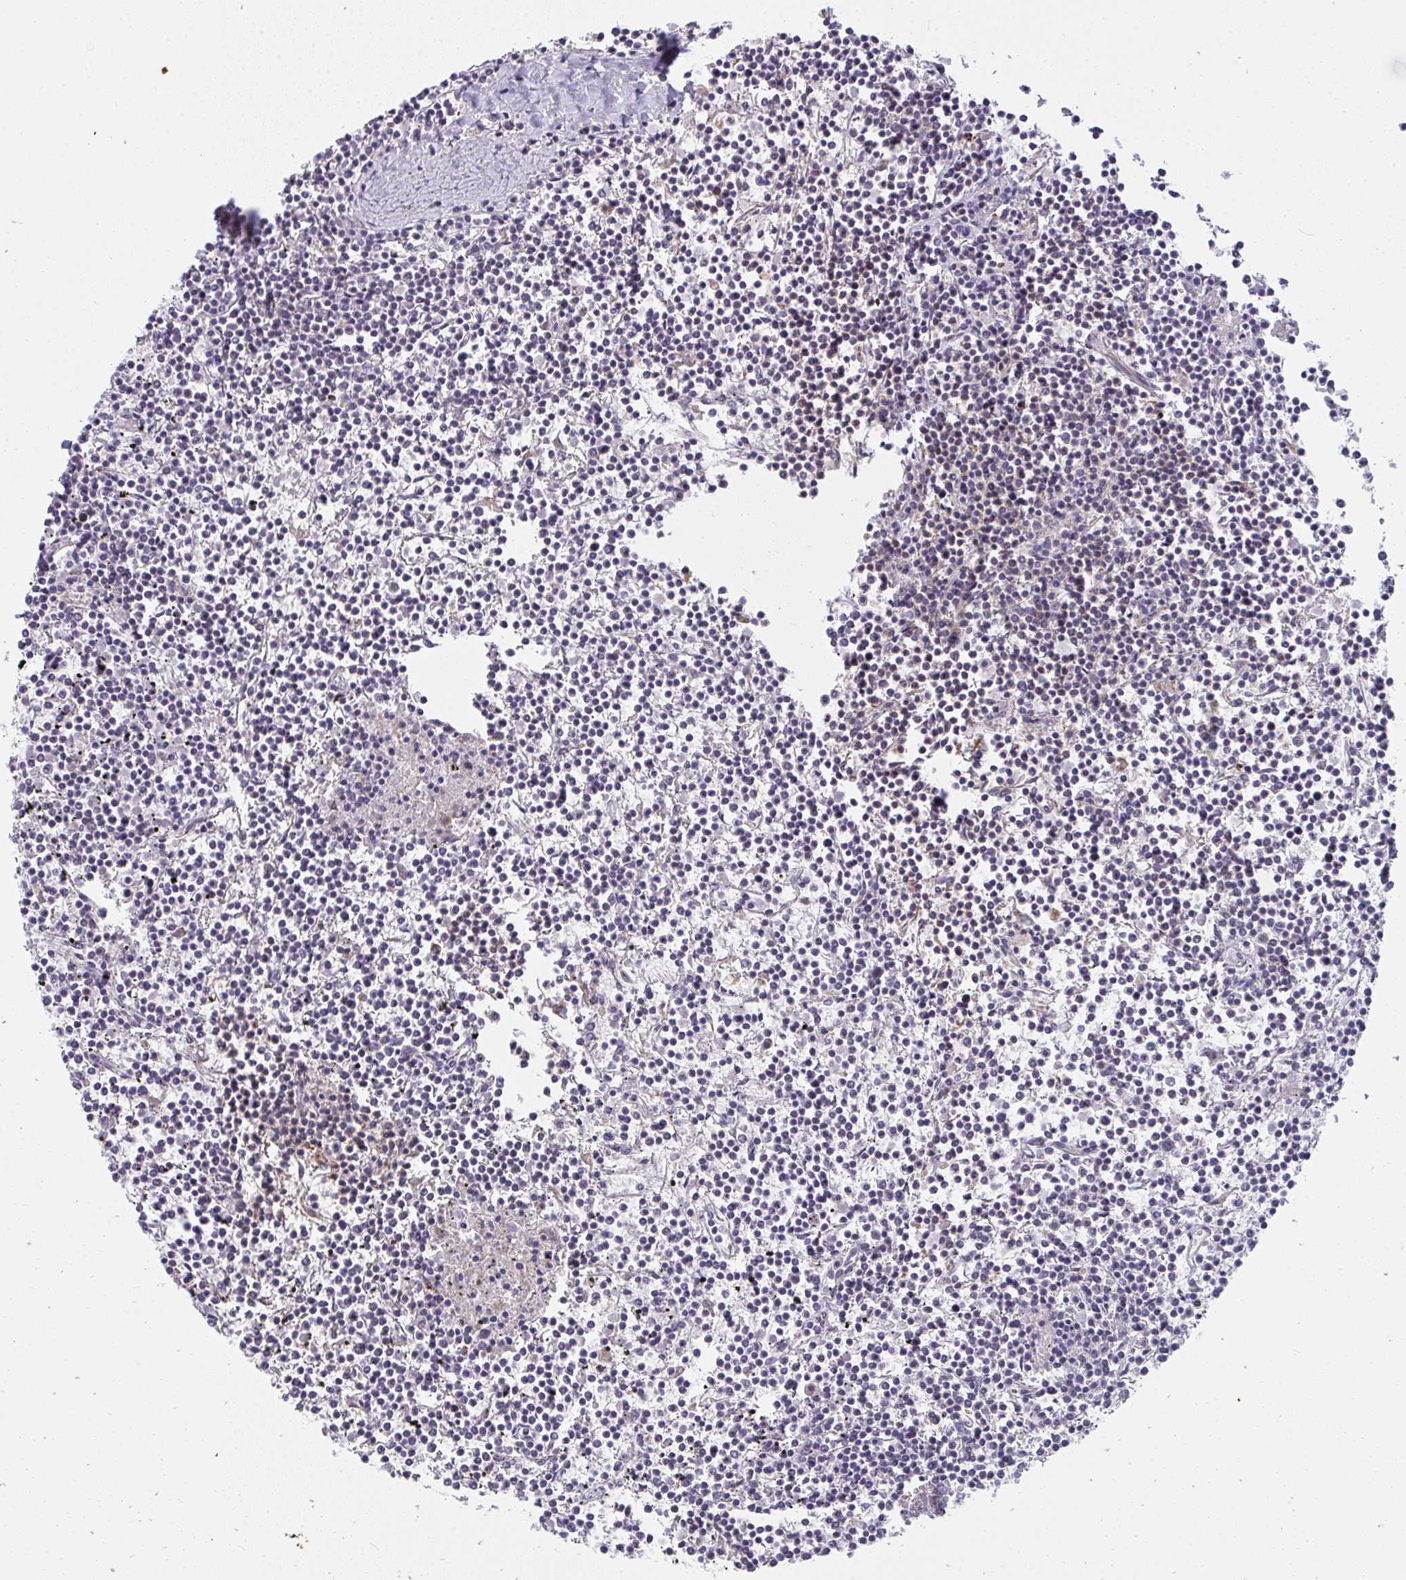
{"staining": {"intensity": "negative", "quantity": "none", "location": "none"}, "tissue": "lymphoma", "cell_type": "Tumor cells", "image_type": "cancer", "snomed": [{"axis": "morphology", "description": "Malignant lymphoma, non-Hodgkin's type, Low grade"}, {"axis": "topography", "description": "Spleen"}], "caption": "Lymphoma stained for a protein using immunohistochemistry shows no positivity tumor cells.", "gene": "FAHD1", "patient": {"sex": "female", "age": 19}}